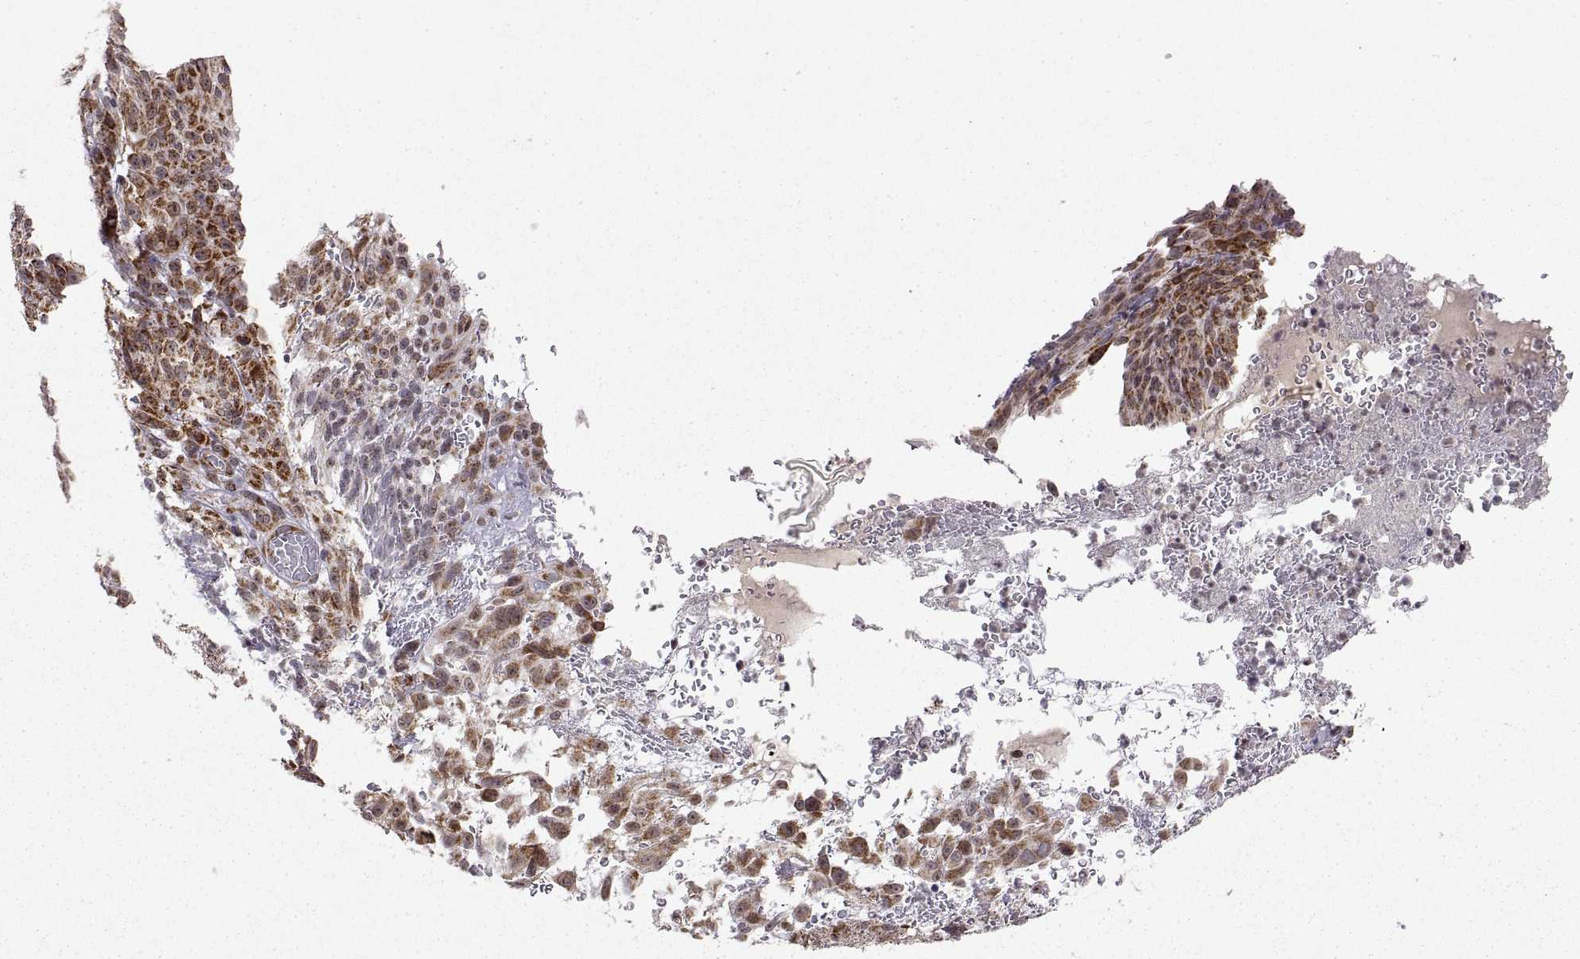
{"staining": {"intensity": "moderate", "quantity": "25%-75%", "location": "cytoplasmic/membranous"}, "tissue": "melanoma", "cell_type": "Tumor cells", "image_type": "cancer", "snomed": [{"axis": "morphology", "description": "Malignant melanoma, NOS"}, {"axis": "topography", "description": "Skin"}], "caption": "Immunohistochemistry image of neoplastic tissue: melanoma stained using immunohistochemistry (IHC) shows medium levels of moderate protein expression localized specifically in the cytoplasmic/membranous of tumor cells, appearing as a cytoplasmic/membranous brown color.", "gene": "MANBAL", "patient": {"sex": "male", "age": 83}}